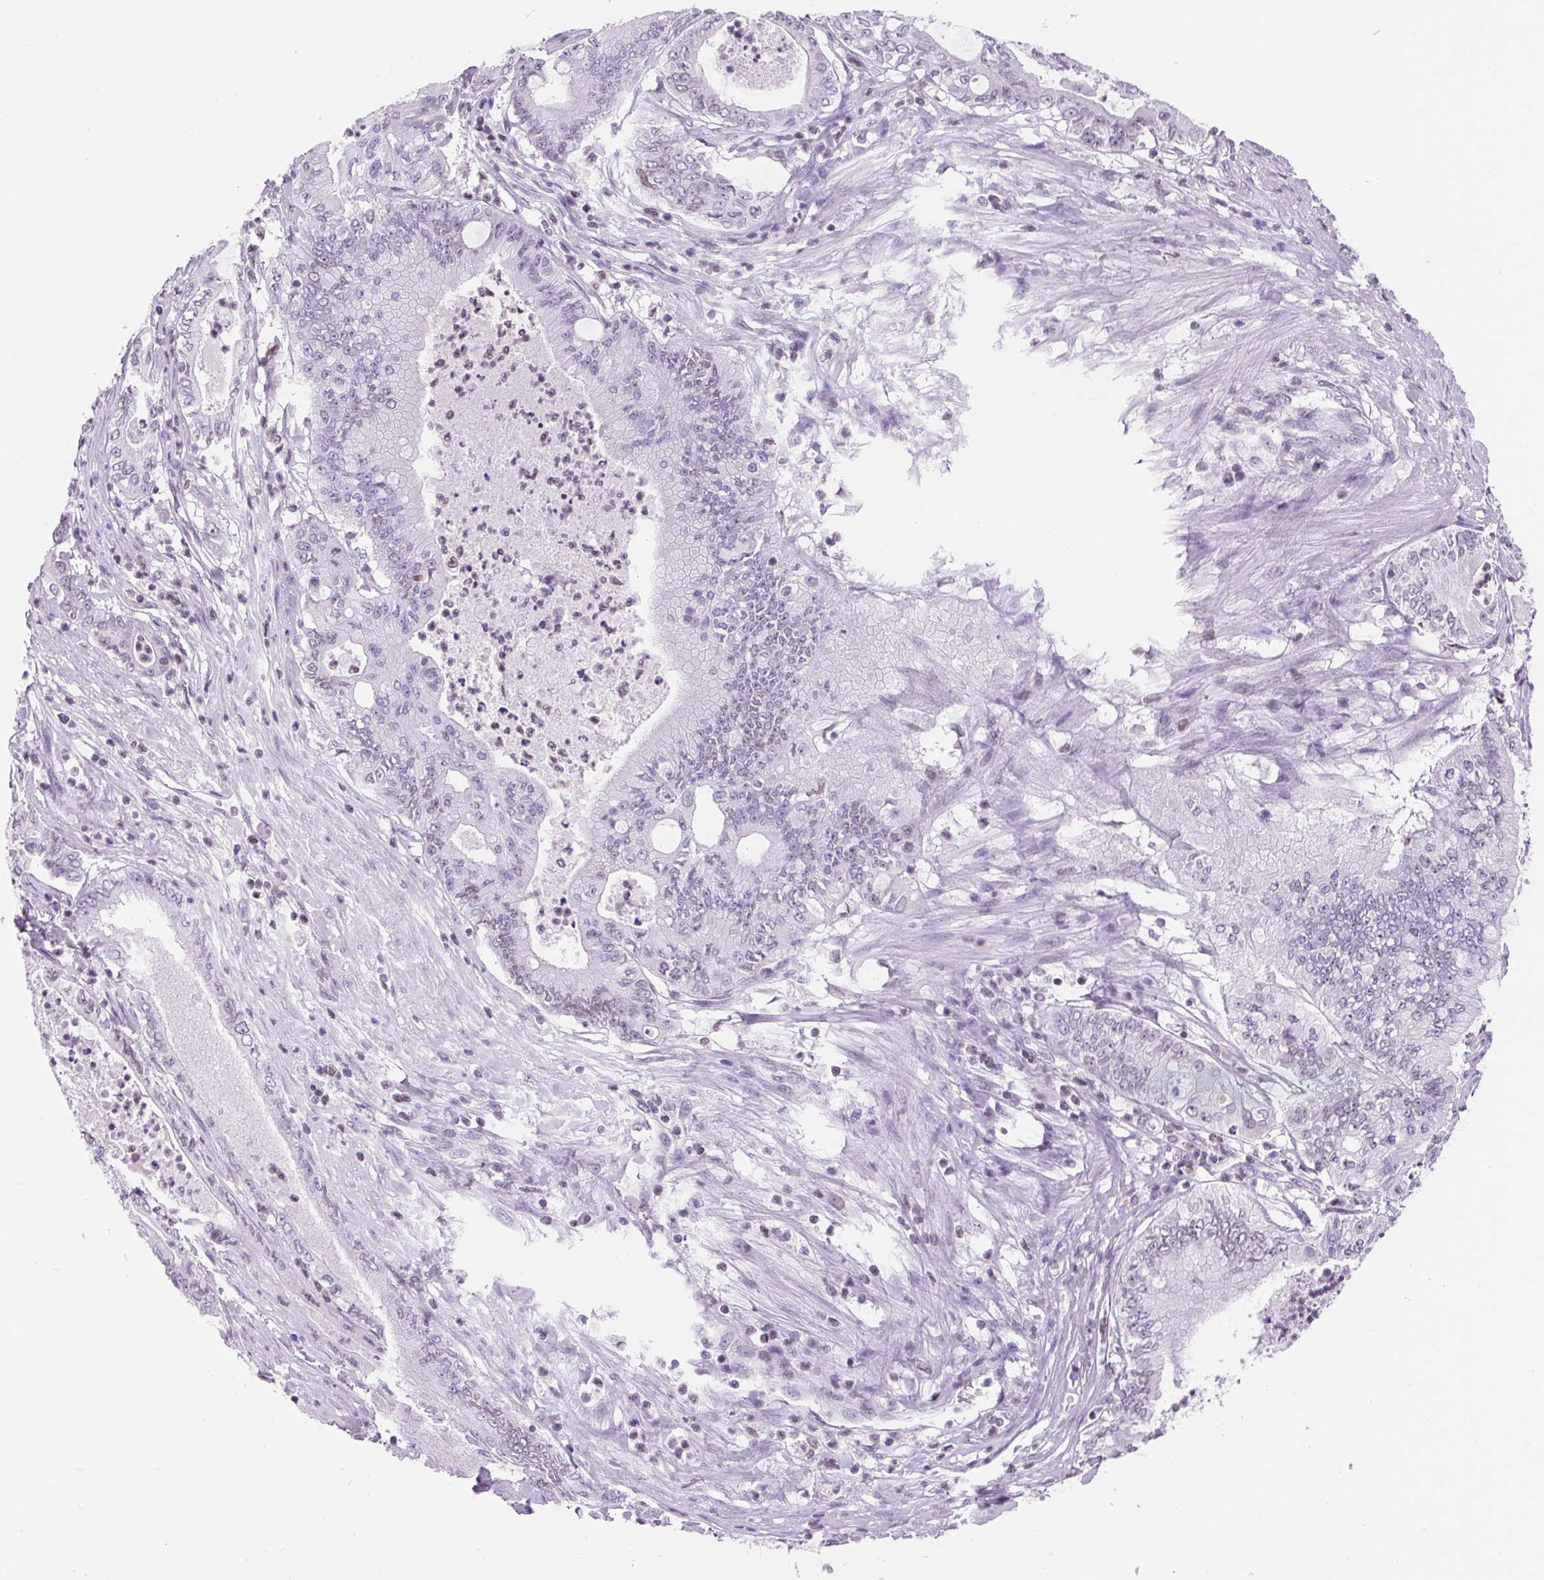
{"staining": {"intensity": "negative", "quantity": "none", "location": "none"}, "tissue": "pancreatic cancer", "cell_type": "Tumor cells", "image_type": "cancer", "snomed": [{"axis": "morphology", "description": "Adenocarcinoma, NOS"}, {"axis": "topography", "description": "Pancreas"}], "caption": "DAB immunohistochemical staining of human adenocarcinoma (pancreatic) demonstrates no significant staining in tumor cells.", "gene": "VPREB1", "patient": {"sex": "male", "age": 71}}